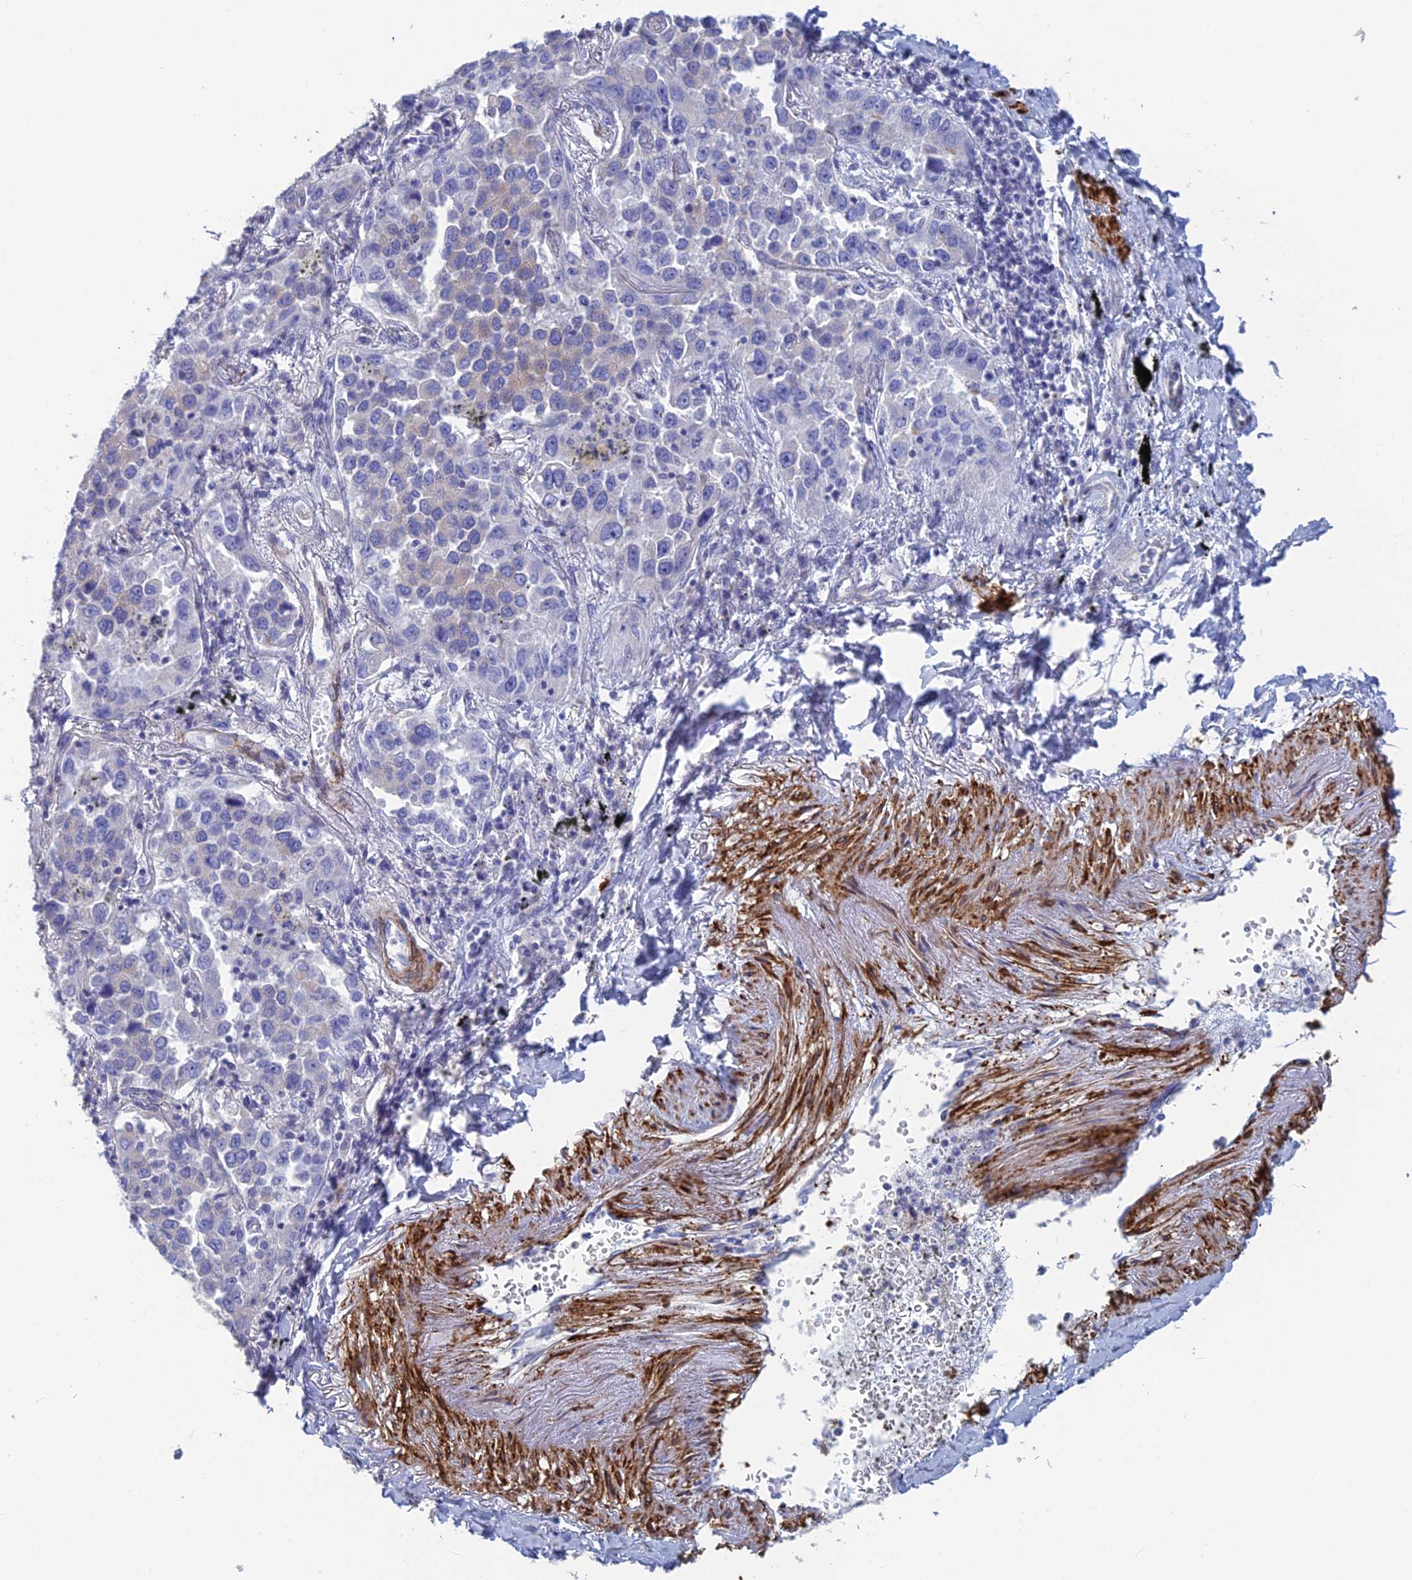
{"staining": {"intensity": "negative", "quantity": "none", "location": "none"}, "tissue": "lung cancer", "cell_type": "Tumor cells", "image_type": "cancer", "snomed": [{"axis": "morphology", "description": "Adenocarcinoma, NOS"}, {"axis": "topography", "description": "Lung"}], "caption": "An immunohistochemistry photomicrograph of lung cancer (adenocarcinoma) is shown. There is no staining in tumor cells of lung cancer (adenocarcinoma). Brightfield microscopy of IHC stained with DAB (3,3'-diaminobenzidine) (brown) and hematoxylin (blue), captured at high magnification.", "gene": "PCDHA8", "patient": {"sex": "male", "age": 67}}